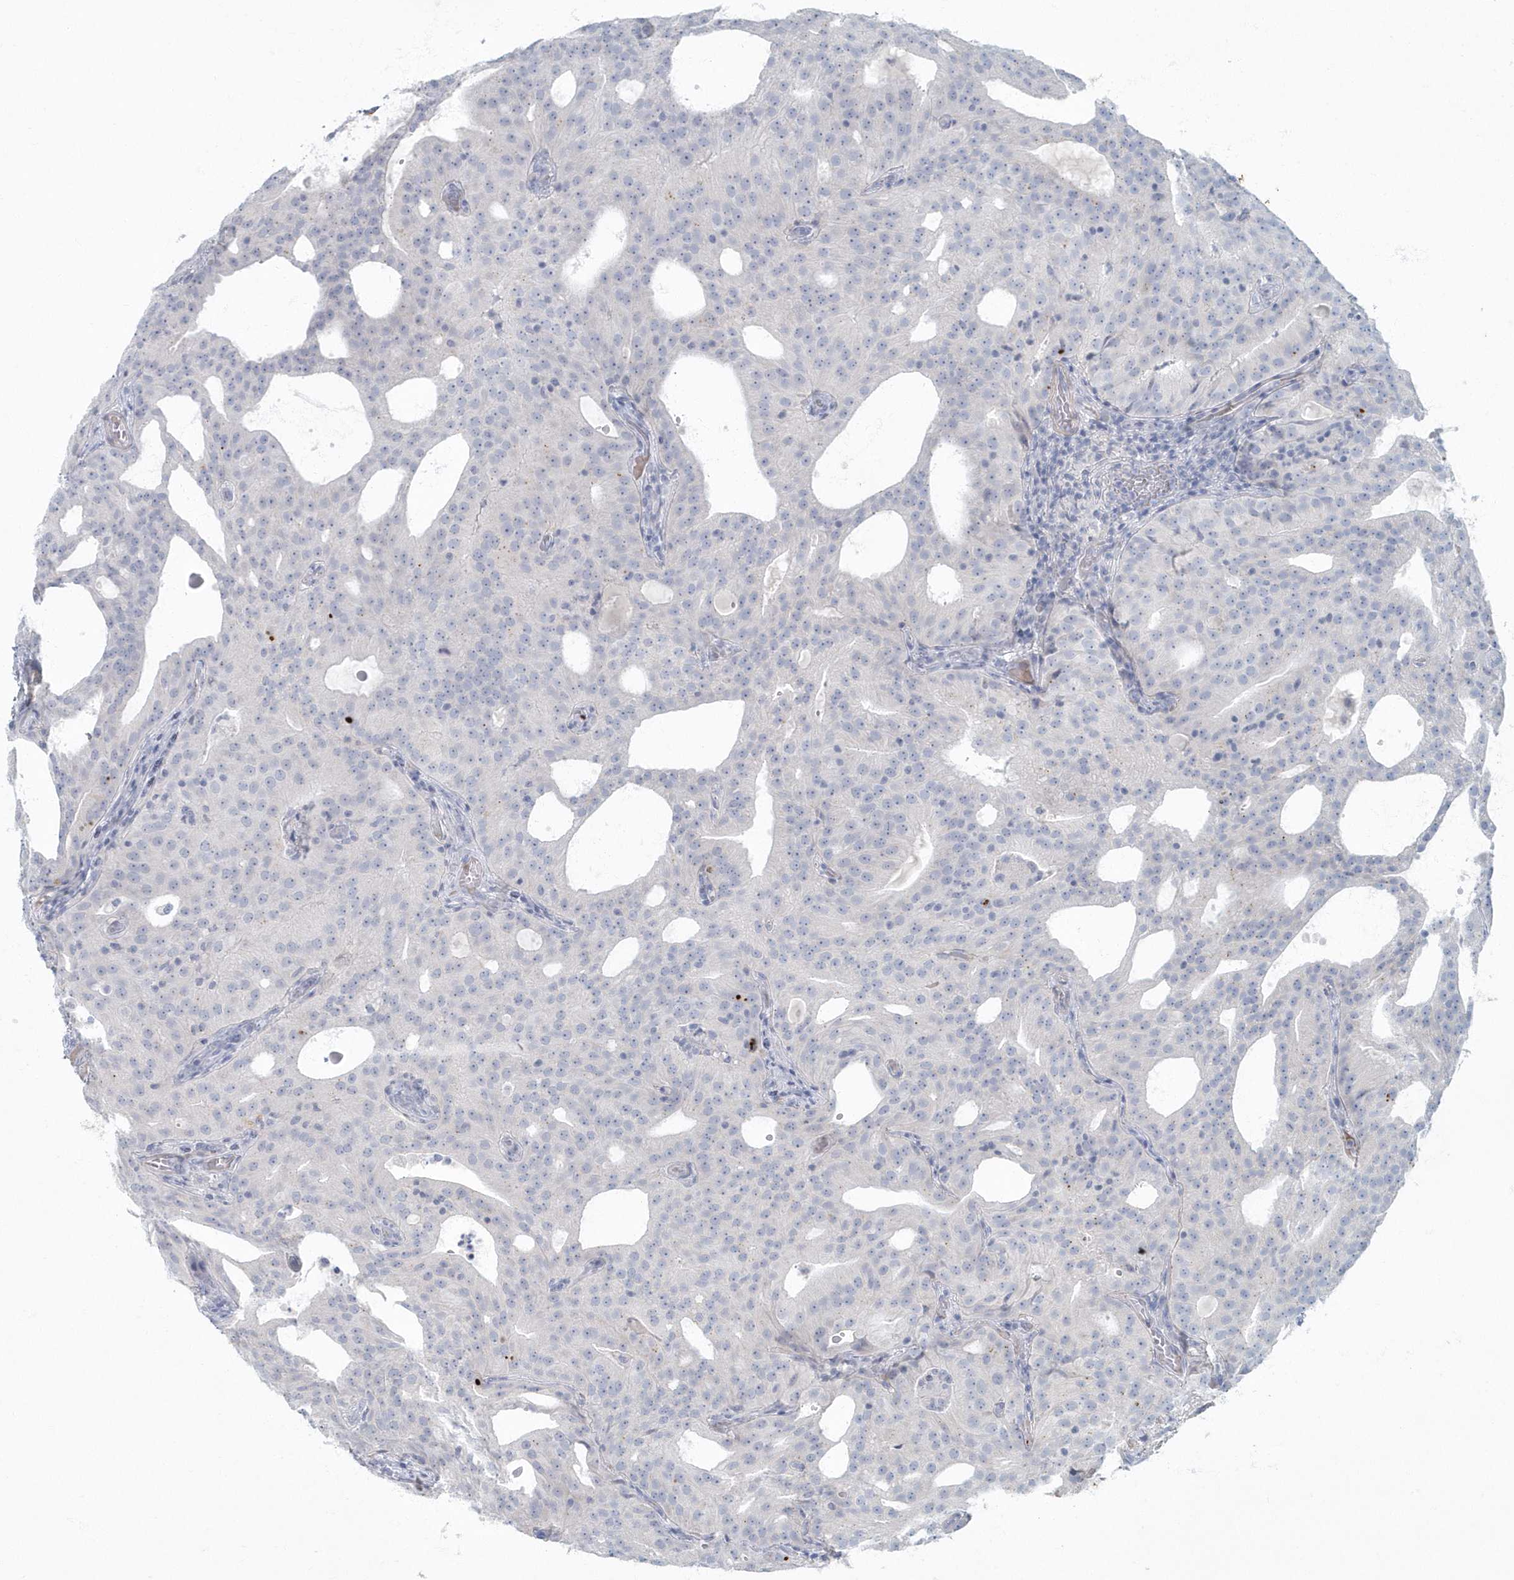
{"staining": {"intensity": "negative", "quantity": "none", "location": "none"}, "tissue": "prostate cancer", "cell_type": "Tumor cells", "image_type": "cancer", "snomed": [{"axis": "morphology", "description": "Adenocarcinoma, Medium grade"}, {"axis": "topography", "description": "Prostate"}], "caption": "DAB (3,3'-diaminobenzidine) immunohistochemical staining of prostate cancer reveals no significant positivity in tumor cells.", "gene": "MYOT", "patient": {"sex": "male", "age": 88}}